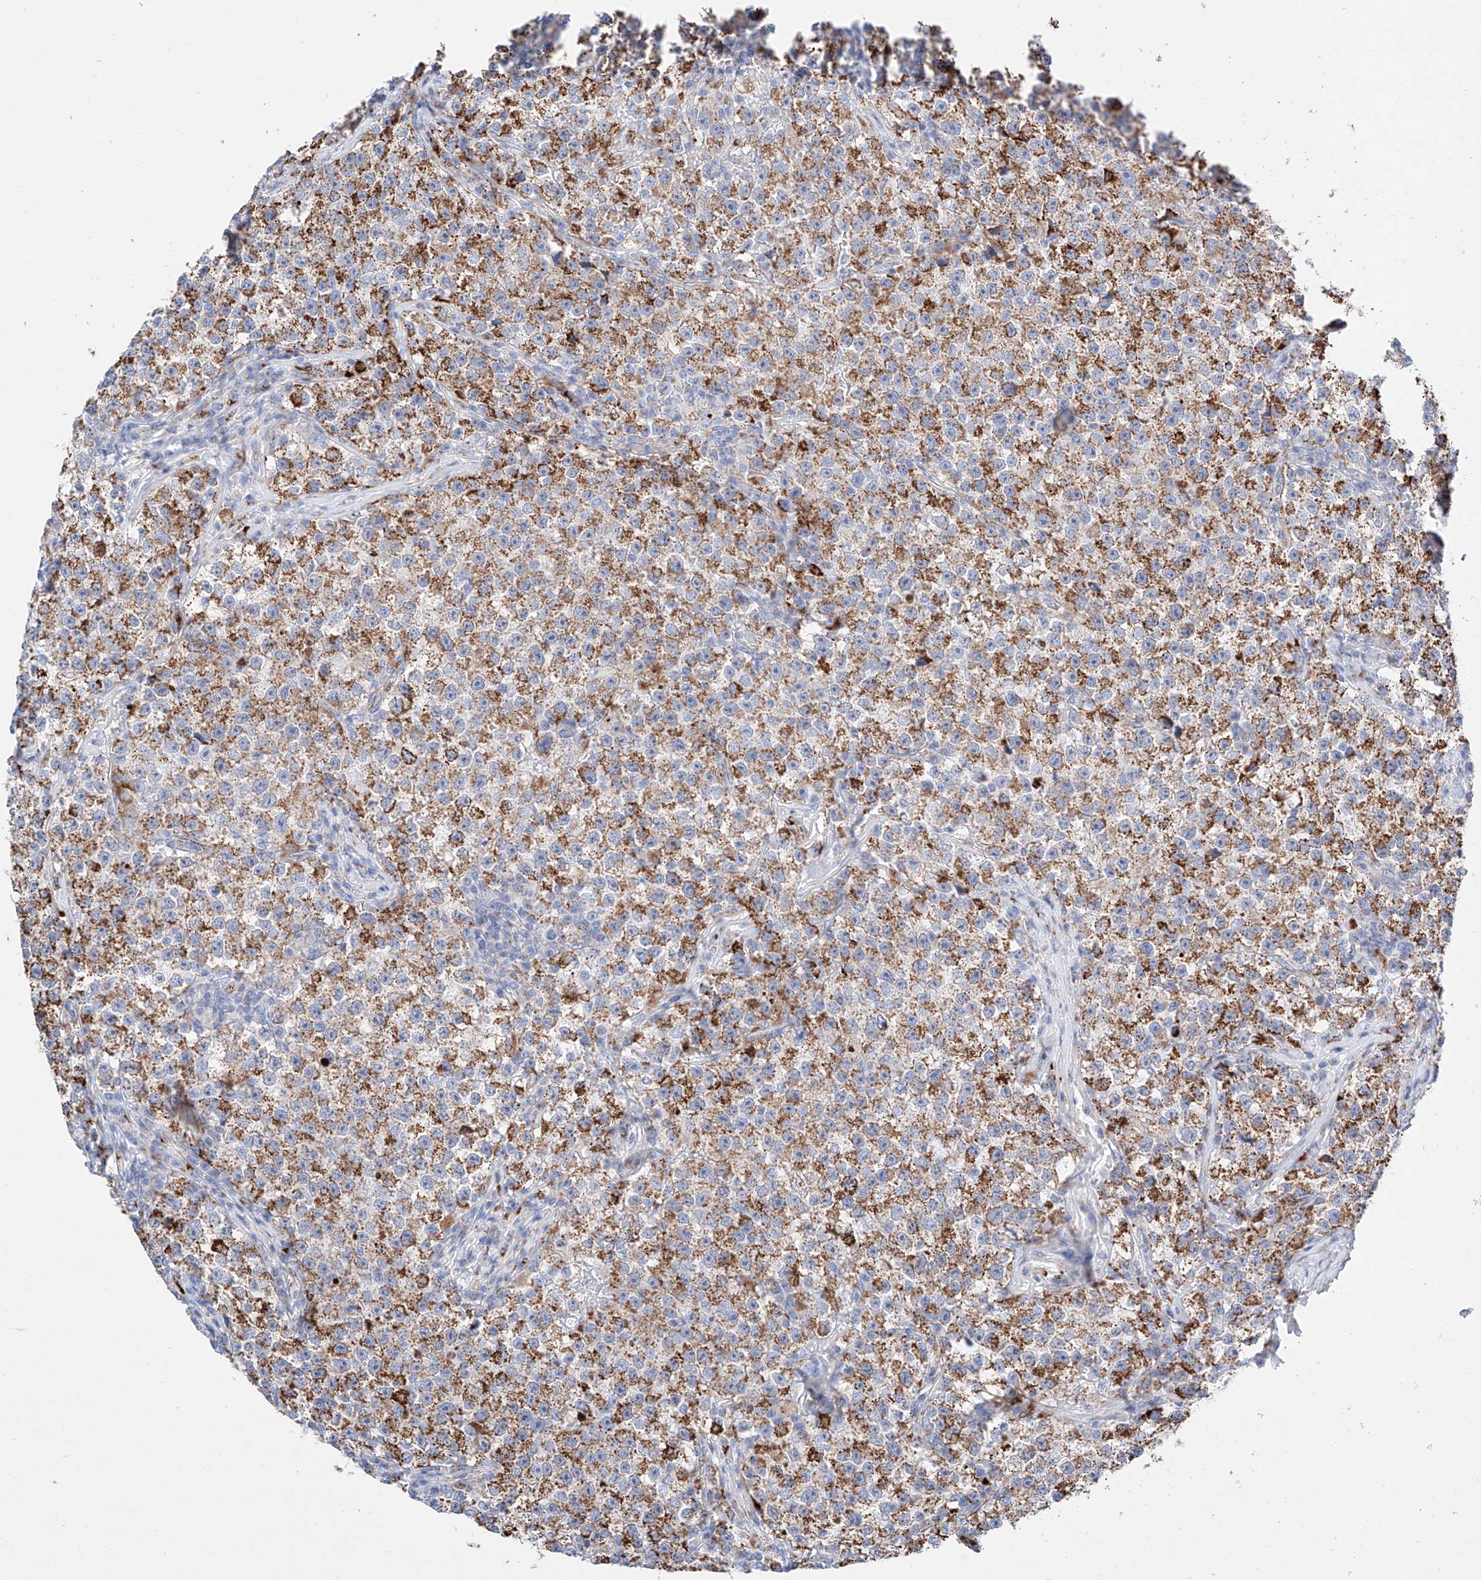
{"staining": {"intensity": "moderate", "quantity": ">75%", "location": "cytoplasmic/membranous"}, "tissue": "testis cancer", "cell_type": "Tumor cells", "image_type": "cancer", "snomed": [{"axis": "morphology", "description": "Seminoma, NOS"}, {"axis": "topography", "description": "Testis"}], "caption": "Tumor cells reveal medium levels of moderate cytoplasmic/membranous expression in approximately >75% of cells in testis cancer (seminoma). (DAB (3,3'-diaminobenzidine) = brown stain, brightfield microscopy at high magnification).", "gene": "C6orf62", "patient": {"sex": "male", "age": 22}}